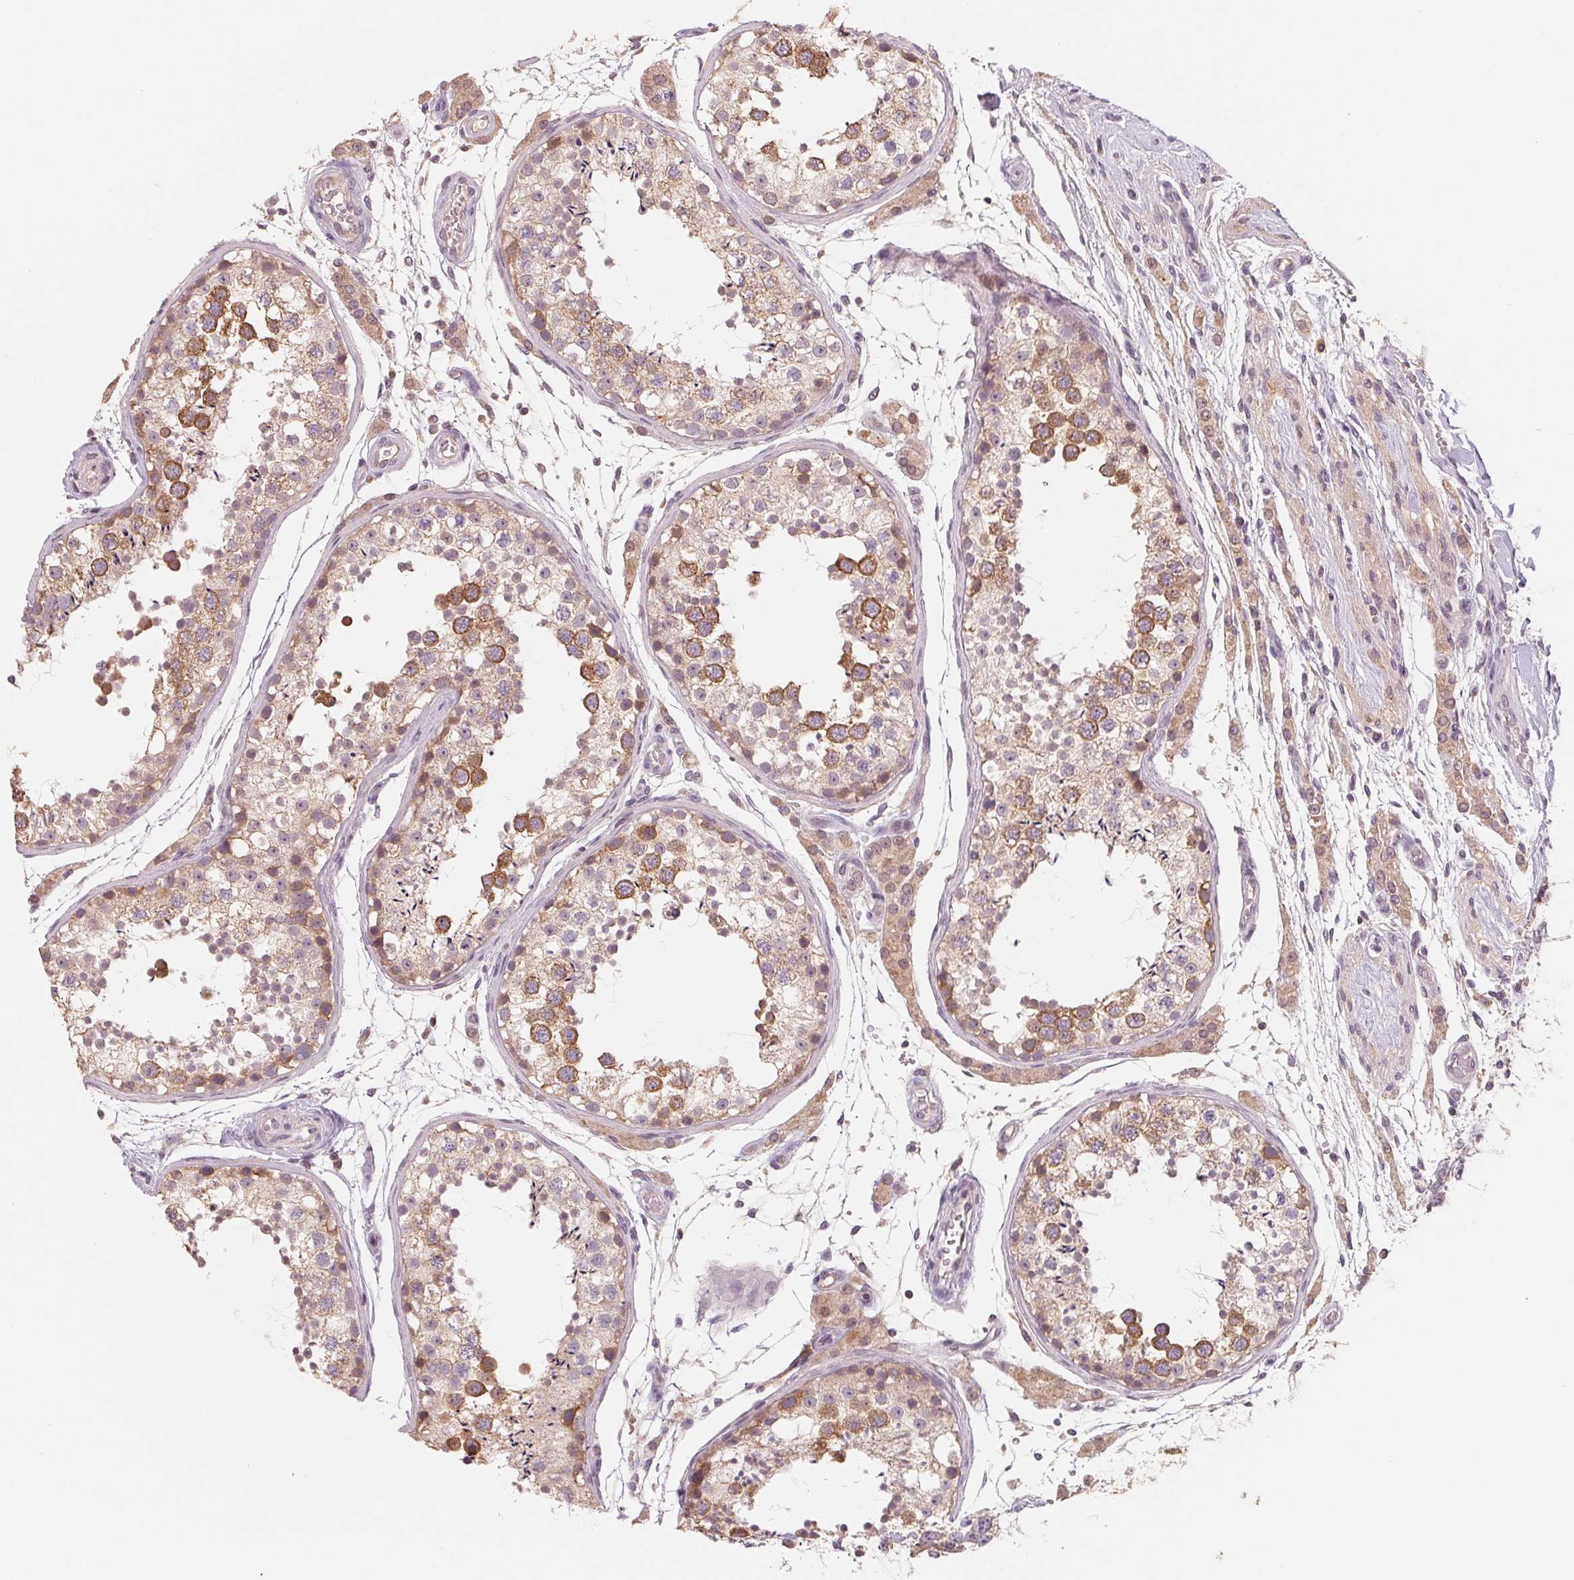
{"staining": {"intensity": "moderate", "quantity": "25%-75%", "location": "cytoplasmic/membranous"}, "tissue": "testis", "cell_type": "Cells in seminiferous ducts", "image_type": "normal", "snomed": [{"axis": "morphology", "description": "Normal tissue, NOS"}, {"axis": "morphology", "description": "Seminoma, NOS"}, {"axis": "topography", "description": "Testis"}], "caption": "Immunohistochemical staining of benign human testis exhibits moderate cytoplasmic/membranous protein positivity in approximately 25%-75% of cells in seminiferous ducts.", "gene": "AQP8", "patient": {"sex": "male", "age": 29}}